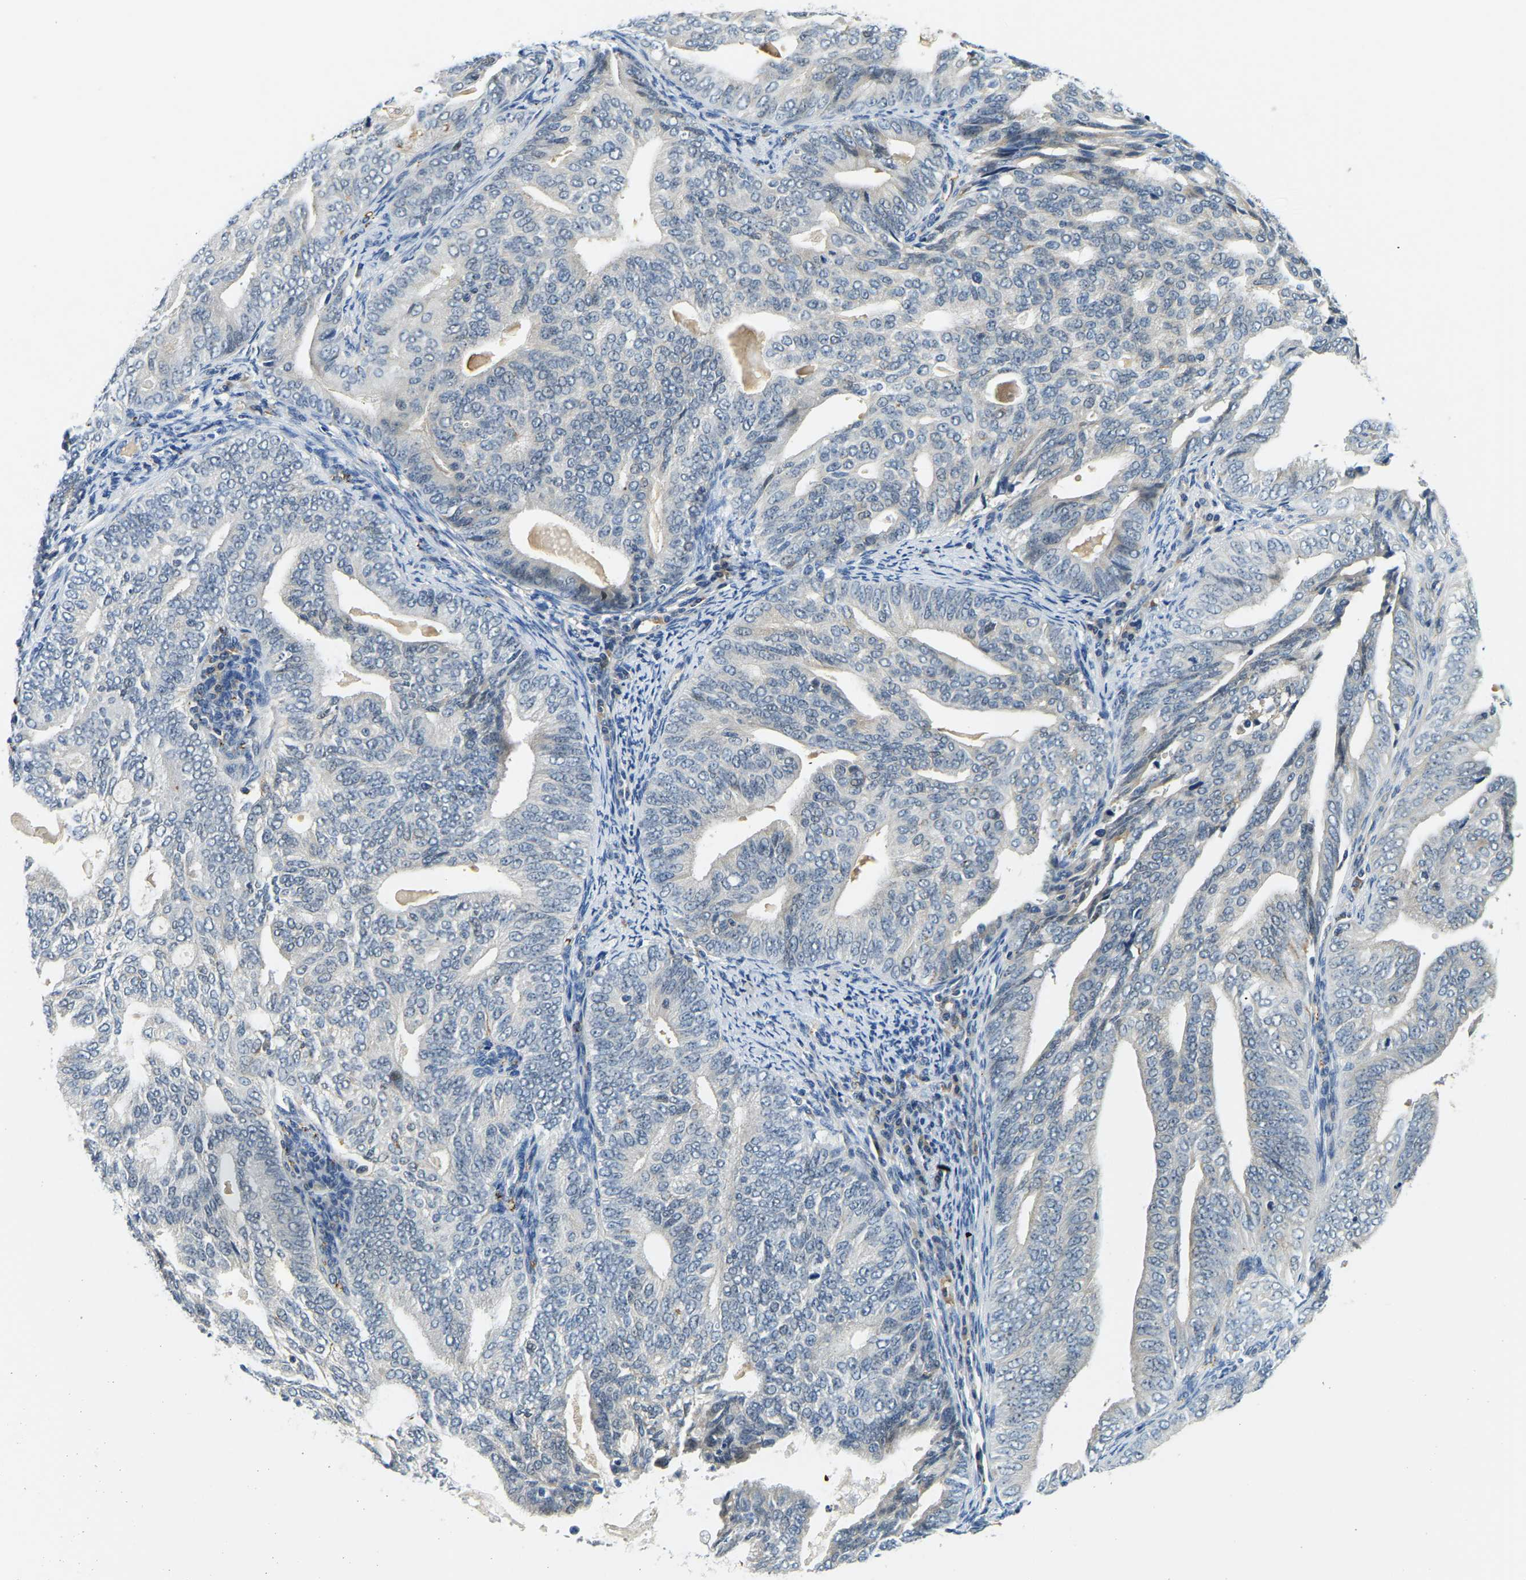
{"staining": {"intensity": "negative", "quantity": "none", "location": "none"}, "tissue": "endometrial cancer", "cell_type": "Tumor cells", "image_type": "cancer", "snomed": [{"axis": "morphology", "description": "Adenocarcinoma, NOS"}, {"axis": "topography", "description": "Endometrium"}], "caption": "Immunohistochemistry of endometrial adenocarcinoma shows no positivity in tumor cells. (Brightfield microscopy of DAB immunohistochemistry (IHC) at high magnification).", "gene": "RRP1", "patient": {"sex": "female", "age": 58}}